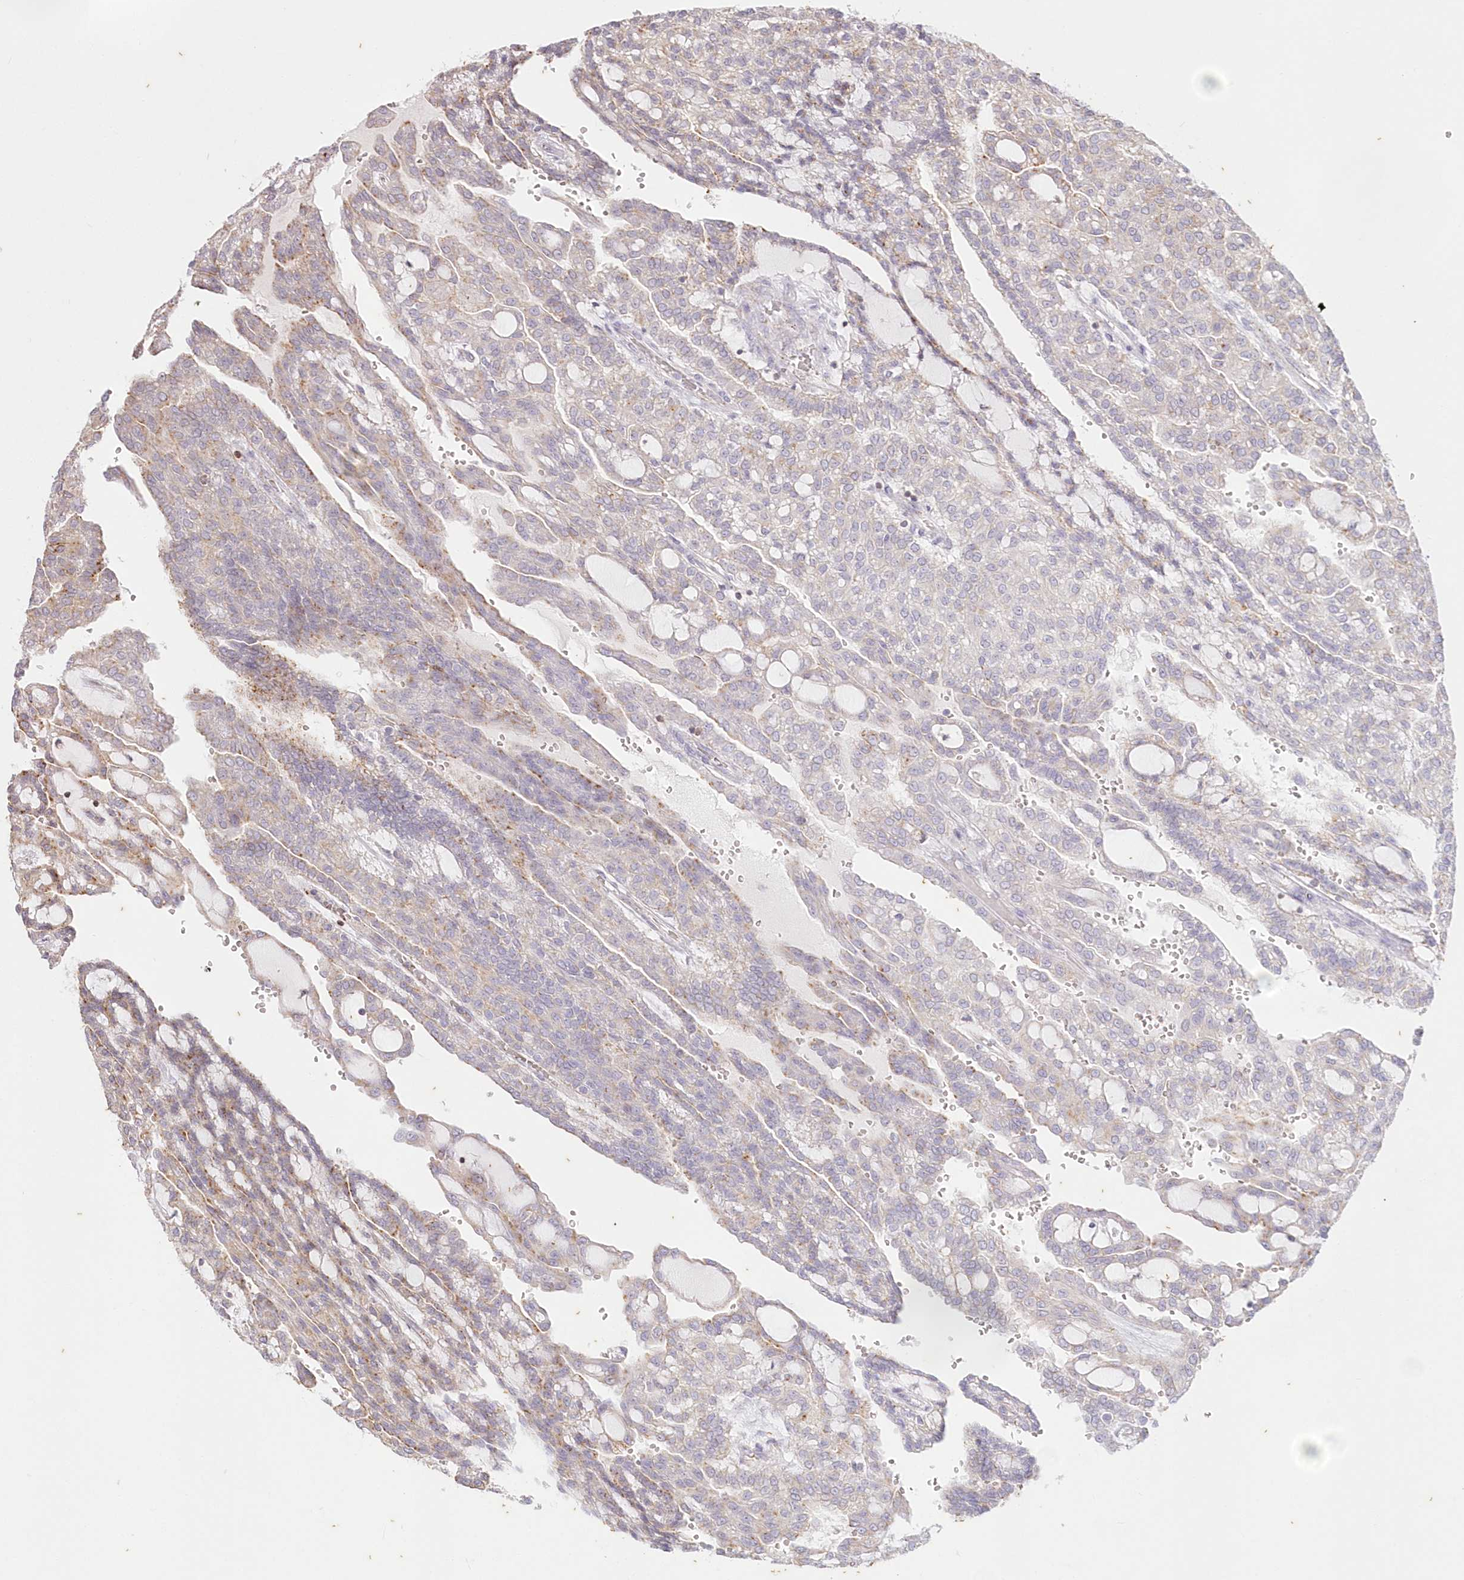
{"staining": {"intensity": "weak", "quantity": "<25%", "location": "cytoplasmic/membranous"}, "tissue": "renal cancer", "cell_type": "Tumor cells", "image_type": "cancer", "snomed": [{"axis": "morphology", "description": "Adenocarcinoma, NOS"}, {"axis": "topography", "description": "Kidney"}], "caption": "Protein analysis of renal adenocarcinoma shows no significant positivity in tumor cells. (Stains: DAB (3,3'-diaminobenzidine) IHC with hematoxylin counter stain, Microscopy: brightfield microscopy at high magnification).", "gene": "MTMR3", "patient": {"sex": "male", "age": 63}}